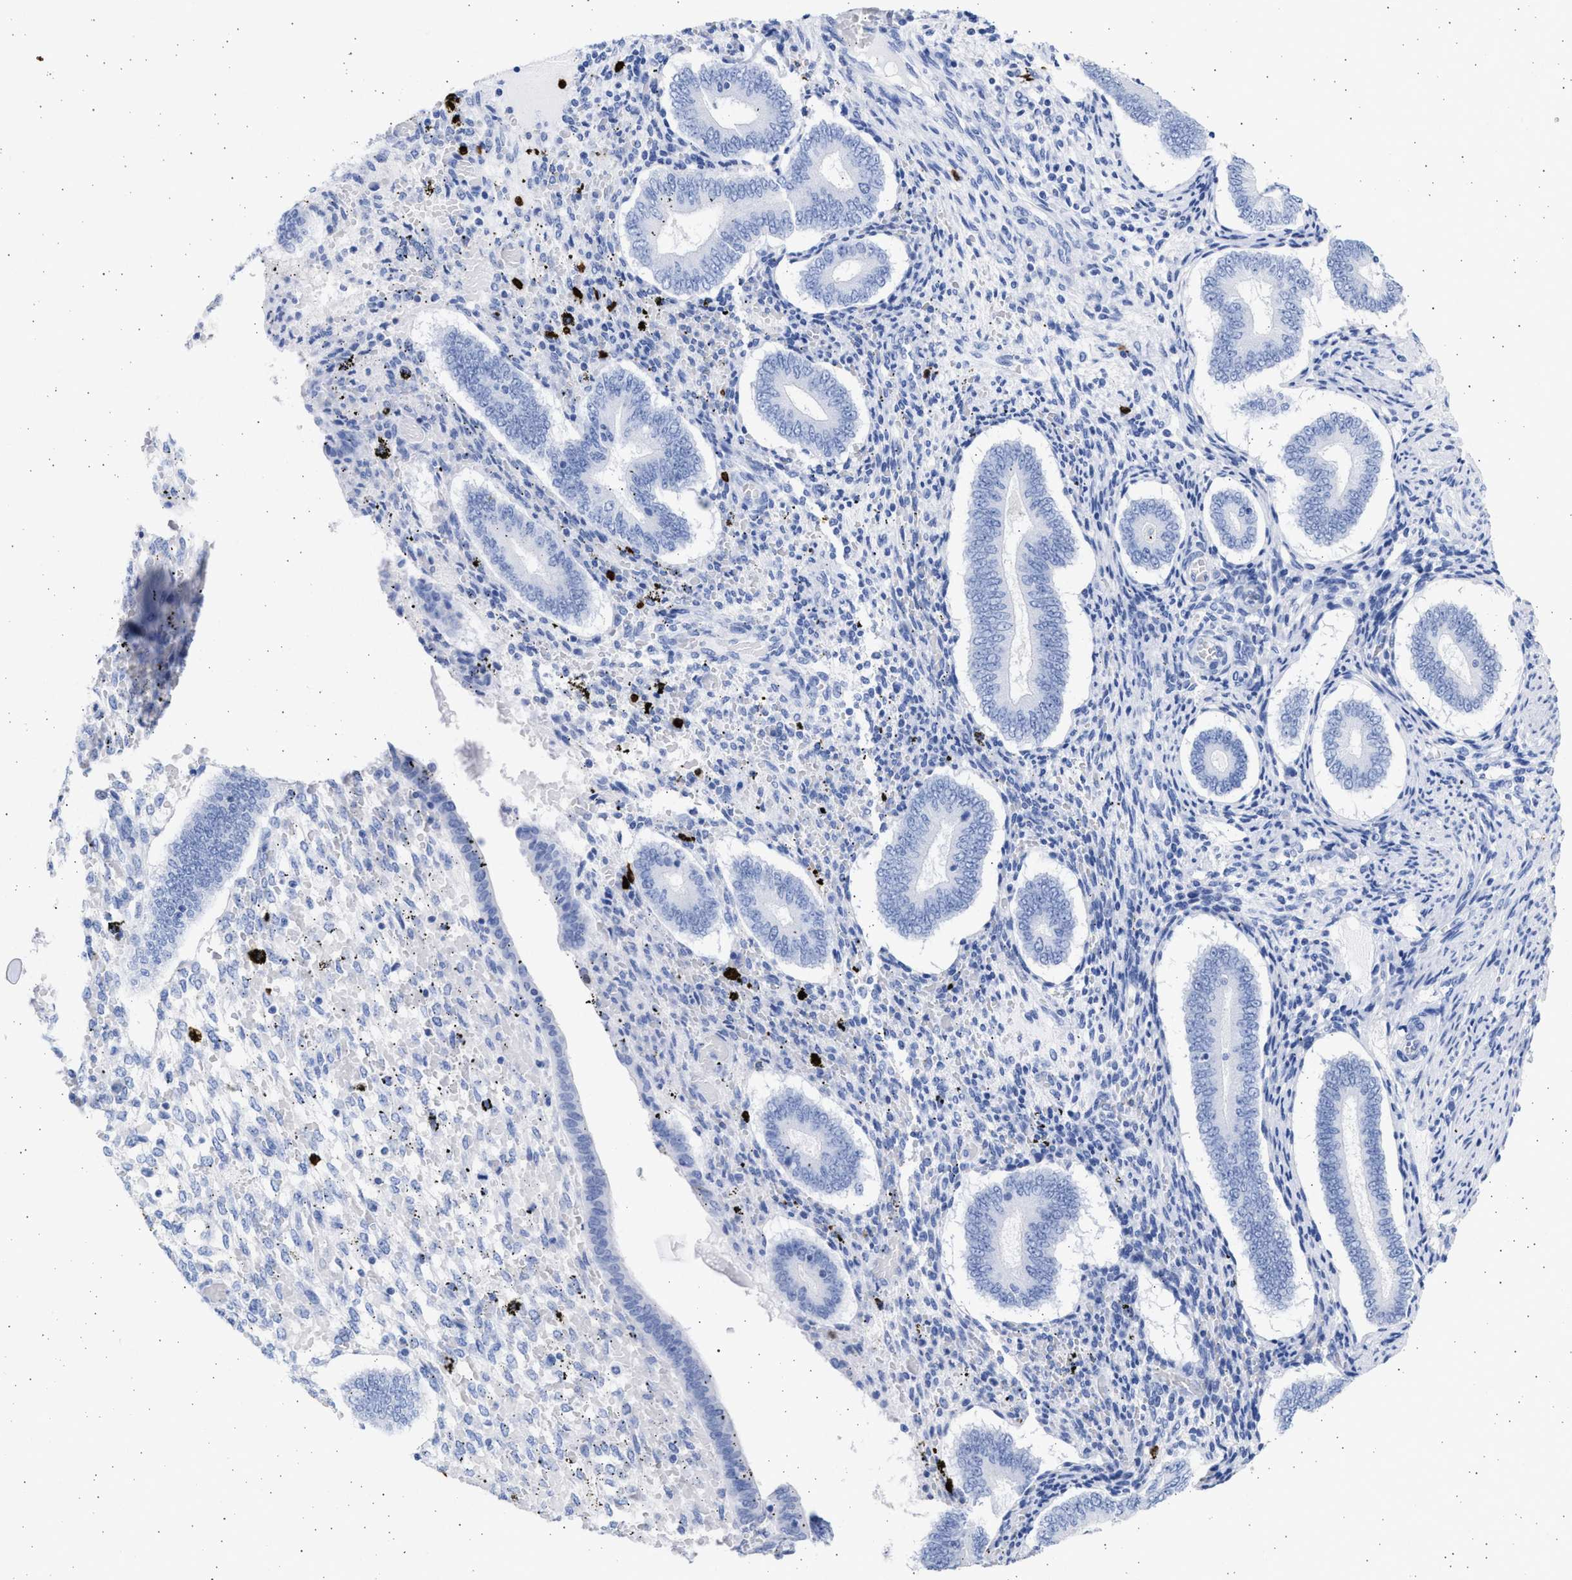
{"staining": {"intensity": "negative", "quantity": "none", "location": "none"}, "tissue": "endometrium", "cell_type": "Cells in endometrial stroma", "image_type": "normal", "snomed": [{"axis": "morphology", "description": "Normal tissue, NOS"}, {"axis": "topography", "description": "Endometrium"}], "caption": "Immunohistochemical staining of normal endometrium shows no significant expression in cells in endometrial stroma.", "gene": "ALDOC", "patient": {"sex": "female", "age": 42}}